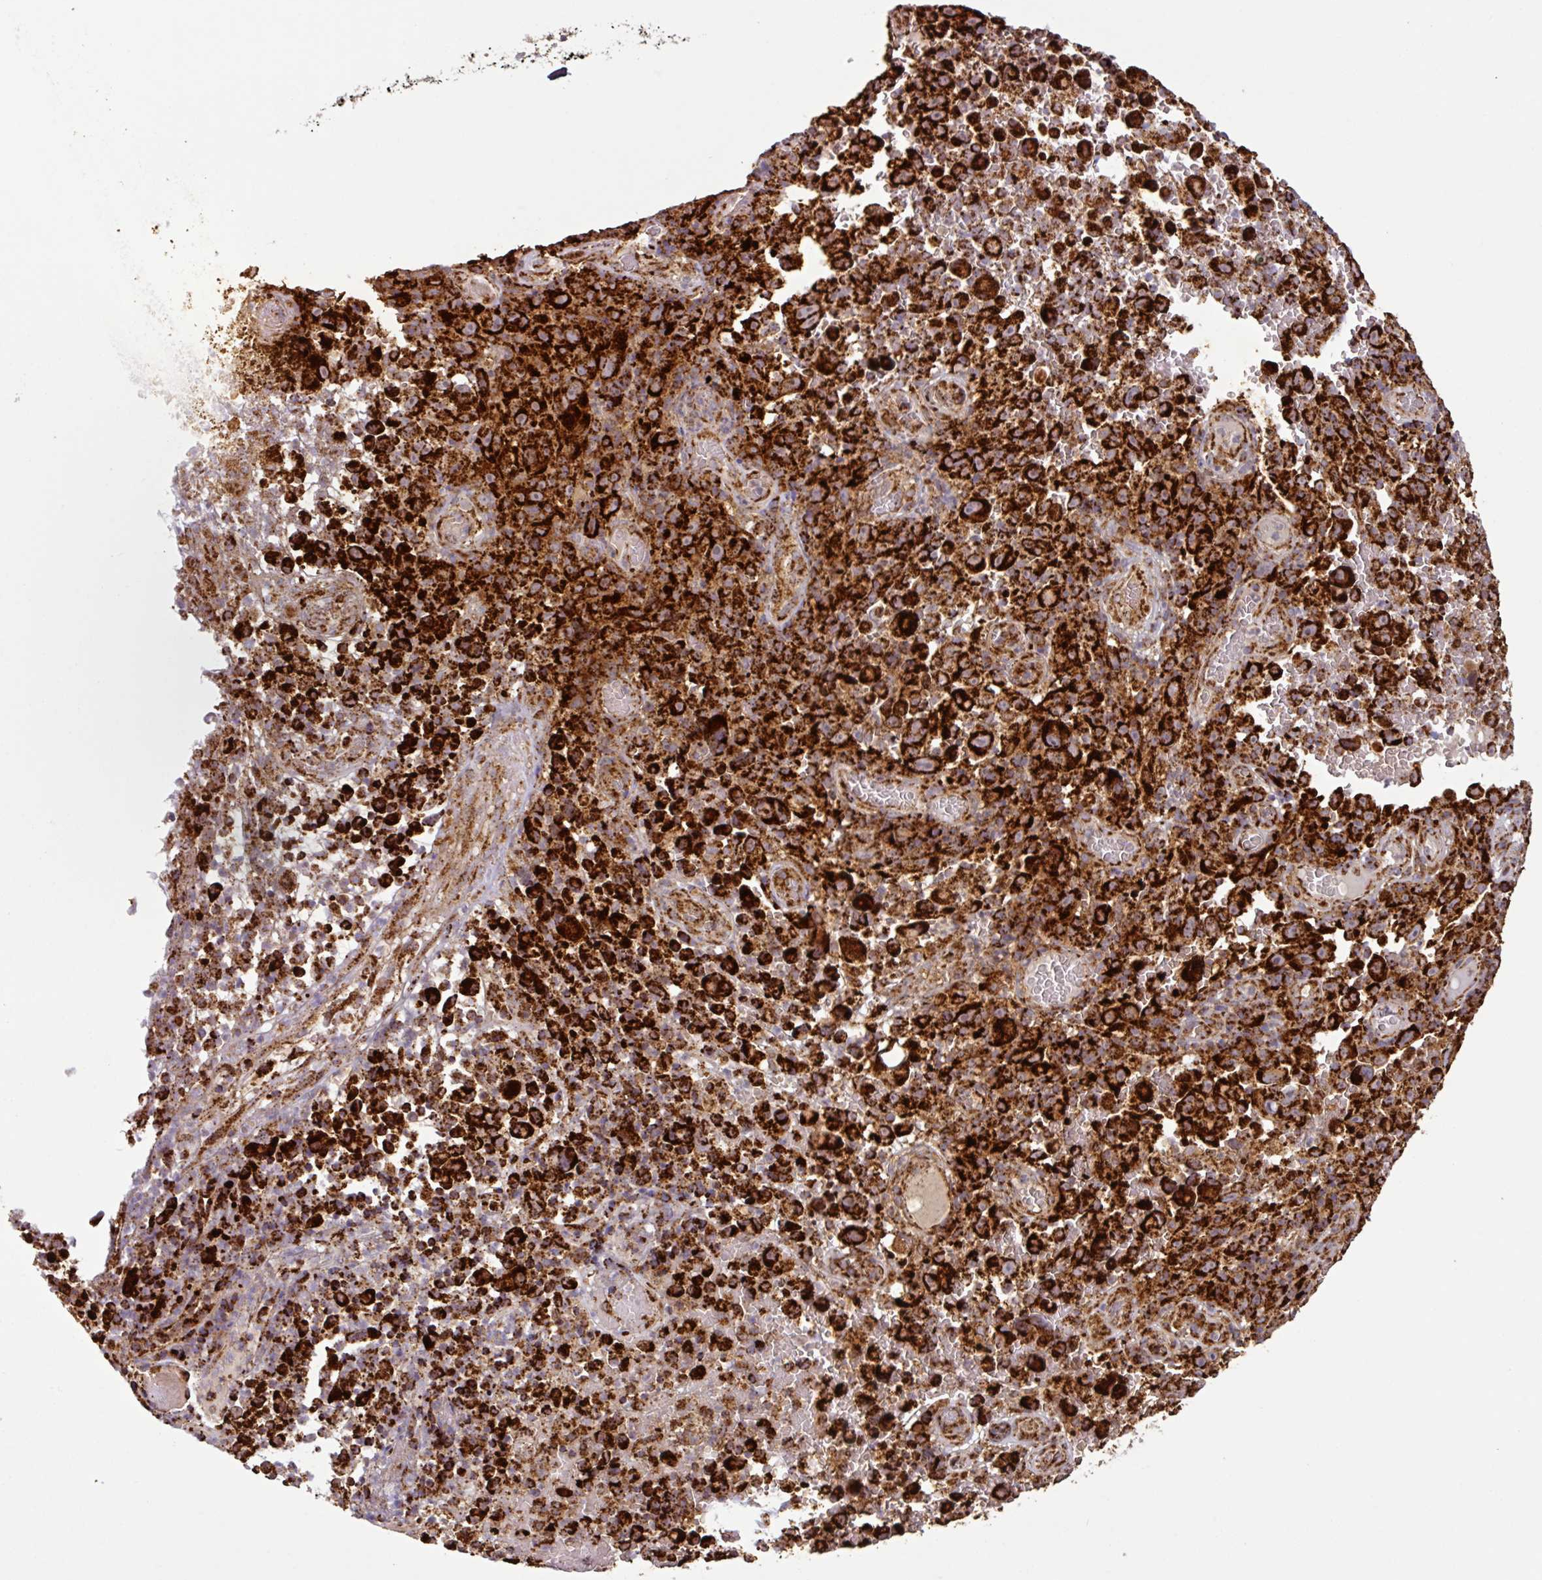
{"staining": {"intensity": "strong", "quantity": ">75%", "location": "cytoplasmic/membranous"}, "tissue": "melanoma", "cell_type": "Tumor cells", "image_type": "cancer", "snomed": [{"axis": "morphology", "description": "Malignant melanoma, NOS"}, {"axis": "topography", "description": "Skin"}], "caption": "Immunohistochemical staining of malignant melanoma reveals high levels of strong cytoplasmic/membranous positivity in about >75% of tumor cells.", "gene": "TRAP1", "patient": {"sex": "female", "age": 82}}